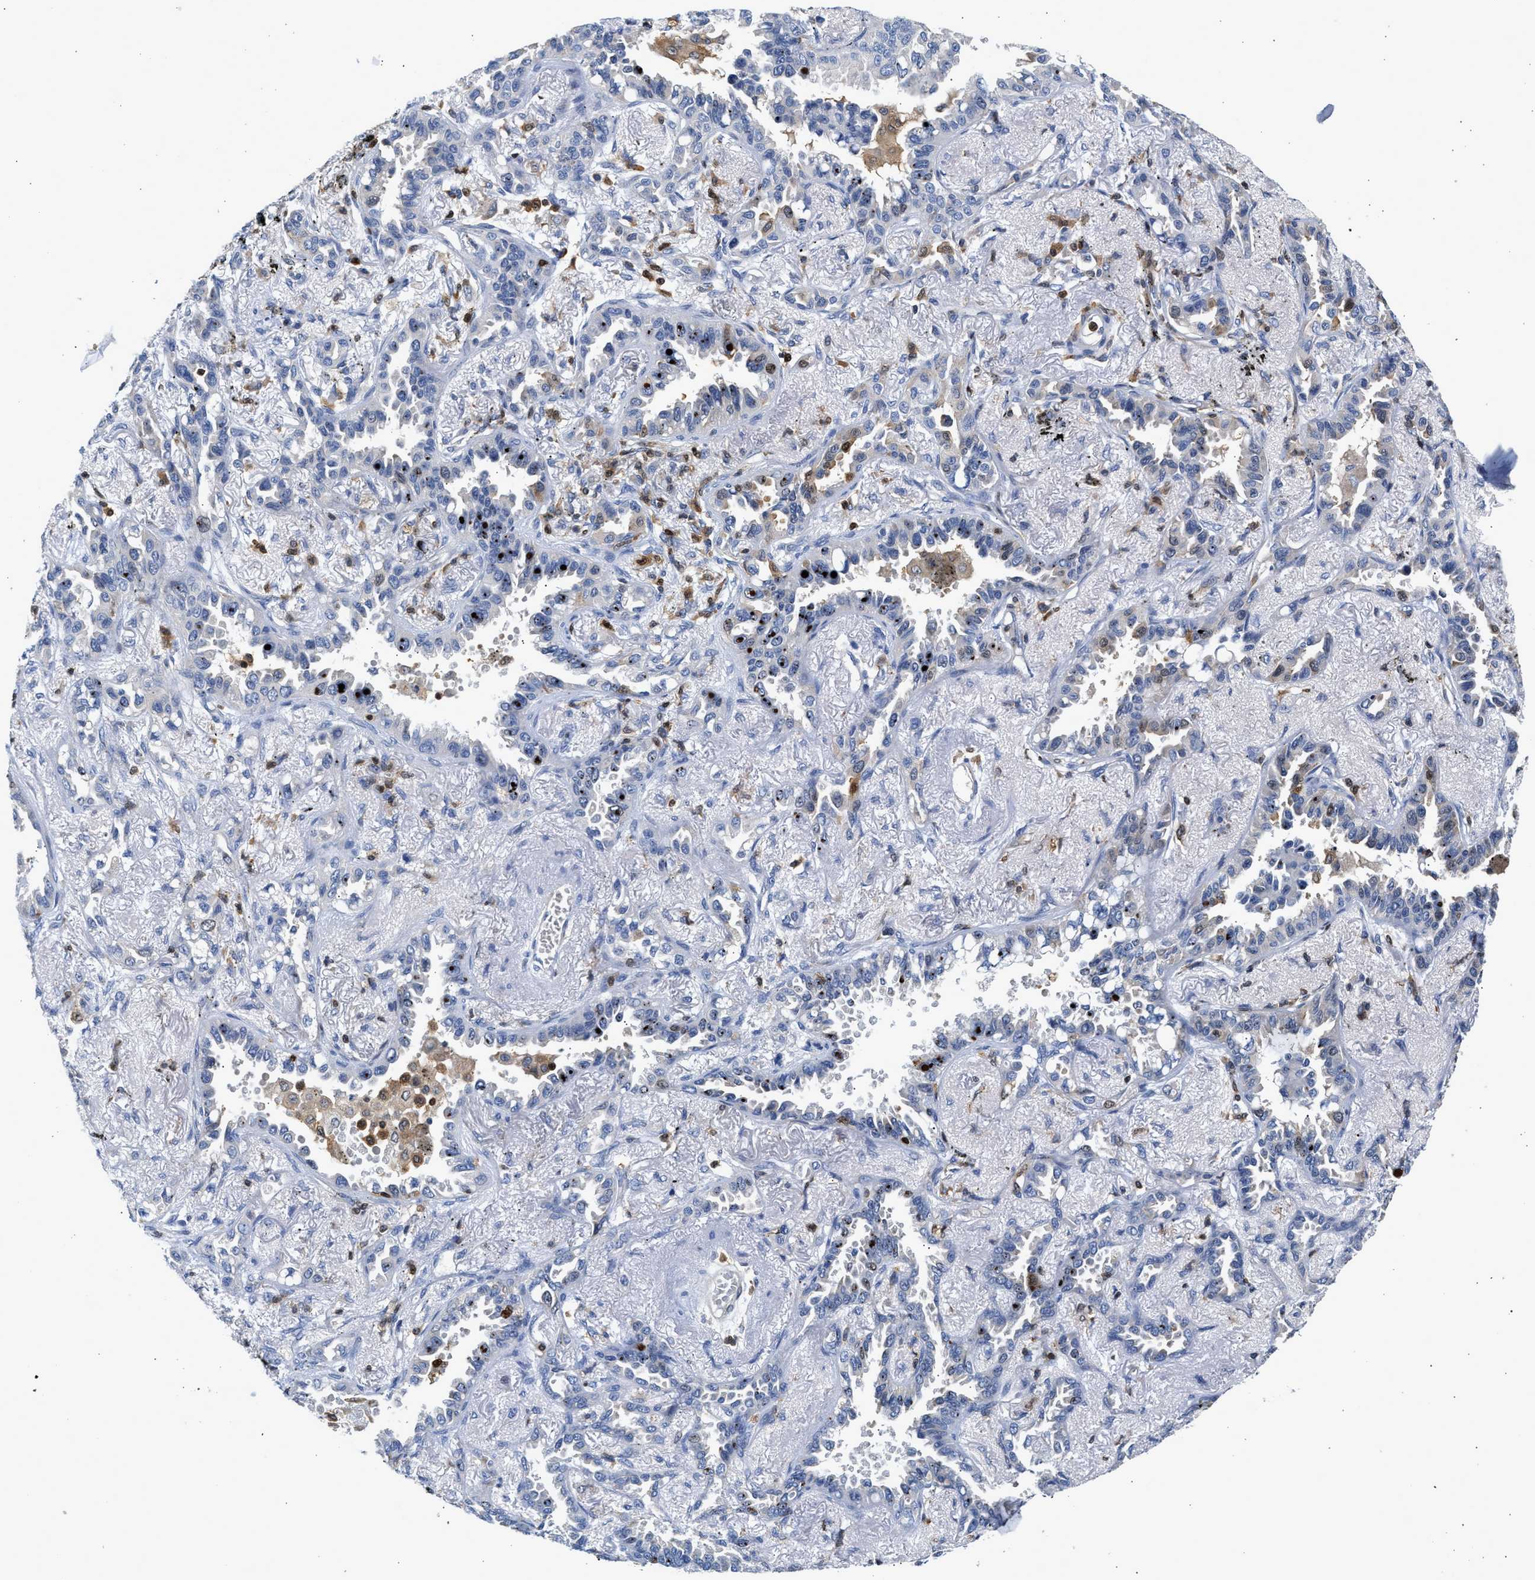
{"staining": {"intensity": "negative", "quantity": "none", "location": "none"}, "tissue": "lung cancer", "cell_type": "Tumor cells", "image_type": "cancer", "snomed": [{"axis": "morphology", "description": "Adenocarcinoma, NOS"}, {"axis": "topography", "description": "Lung"}], "caption": "IHC of lung adenocarcinoma shows no expression in tumor cells. (Stains: DAB (3,3'-diaminobenzidine) immunohistochemistry (IHC) with hematoxylin counter stain, Microscopy: brightfield microscopy at high magnification).", "gene": "SLIT2", "patient": {"sex": "male", "age": 59}}